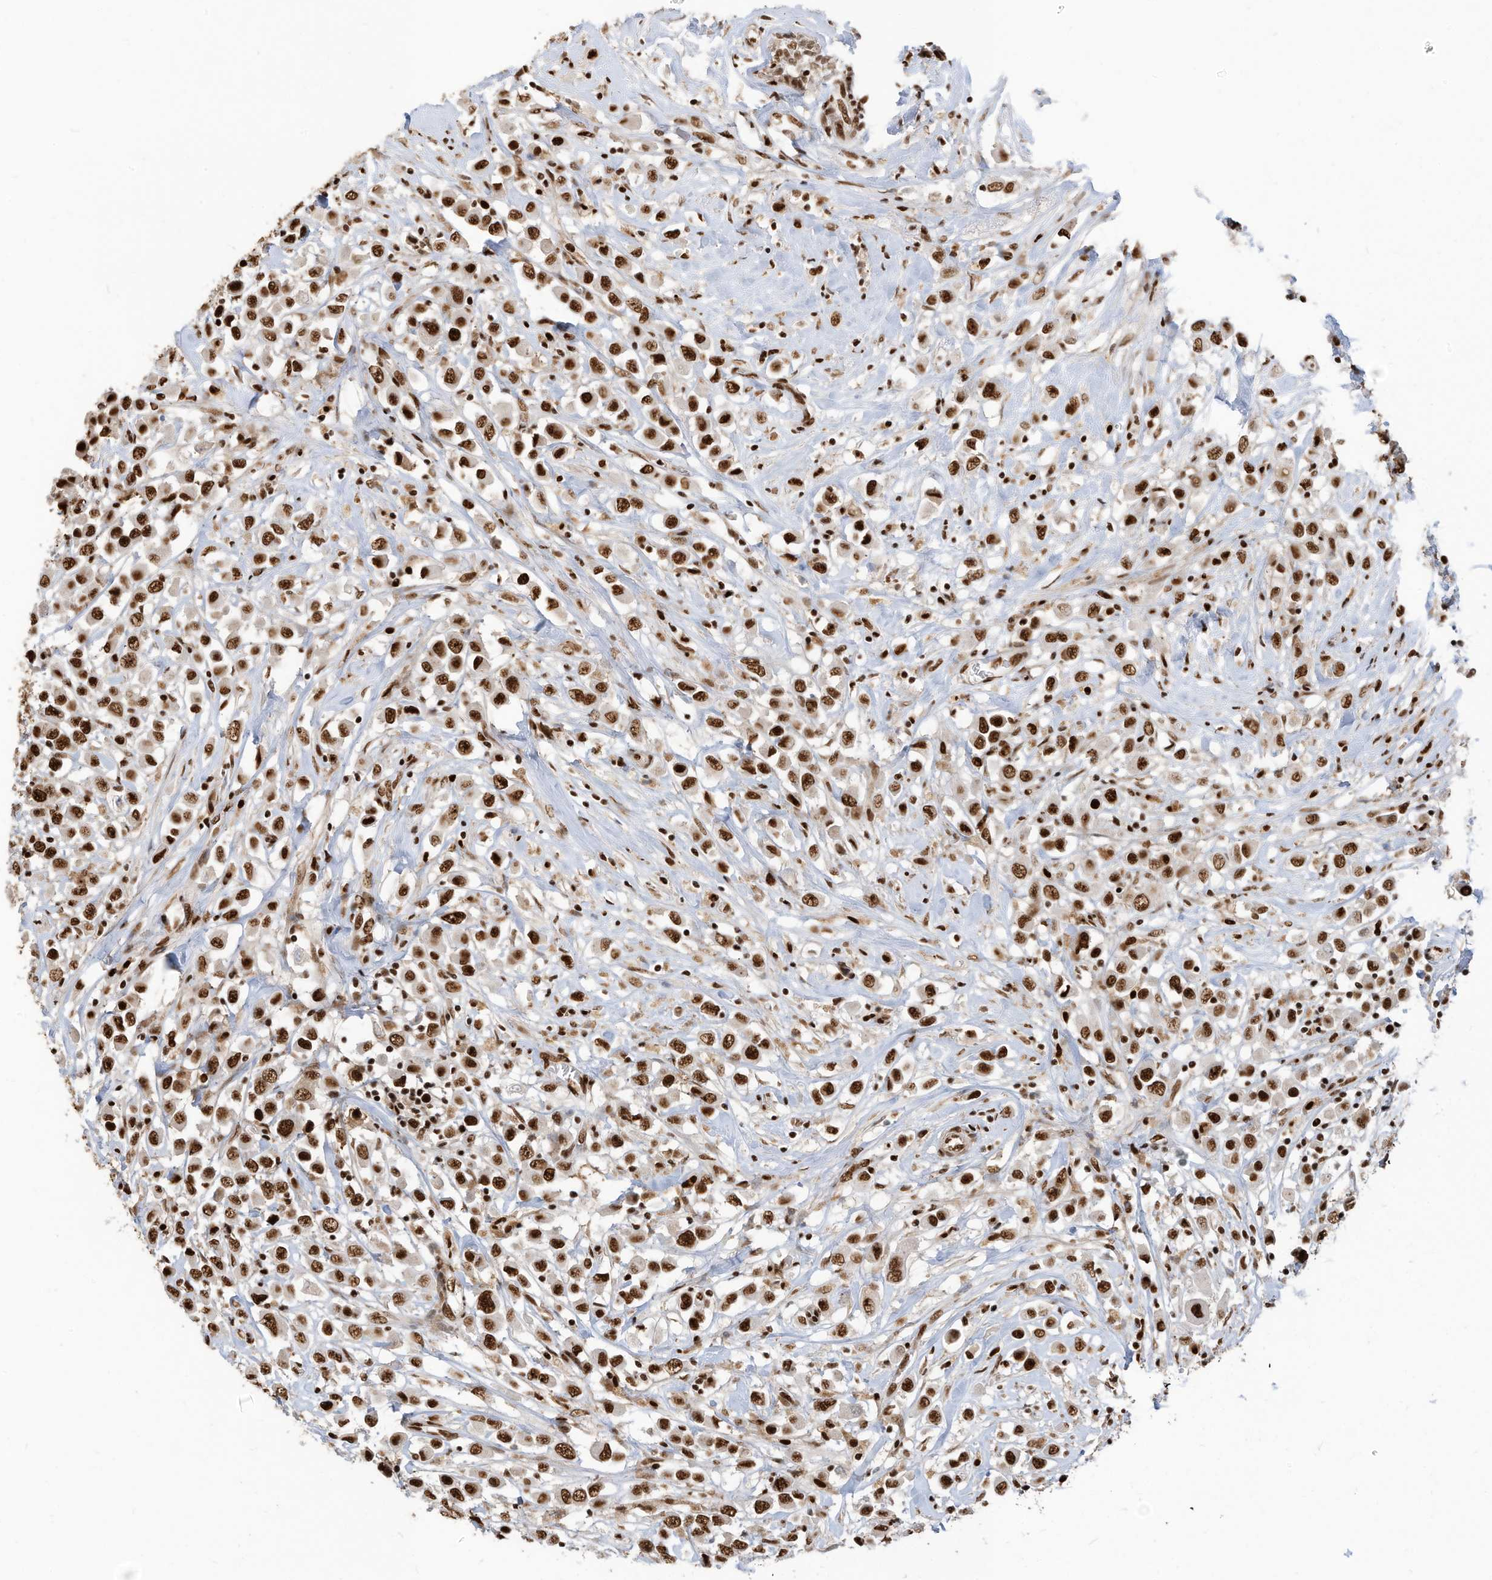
{"staining": {"intensity": "strong", "quantity": ">75%", "location": "nuclear"}, "tissue": "breast cancer", "cell_type": "Tumor cells", "image_type": "cancer", "snomed": [{"axis": "morphology", "description": "Duct carcinoma"}, {"axis": "topography", "description": "Breast"}], "caption": "IHC micrograph of neoplastic tissue: human breast cancer (intraductal carcinoma) stained using IHC demonstrates high levels of strong protein expression localized specifically in the nuclear of tumor cells, appearing as a nuclear brown color.", "gene": "SAMD15", "patient": {"sex": "female", "age": 61}}